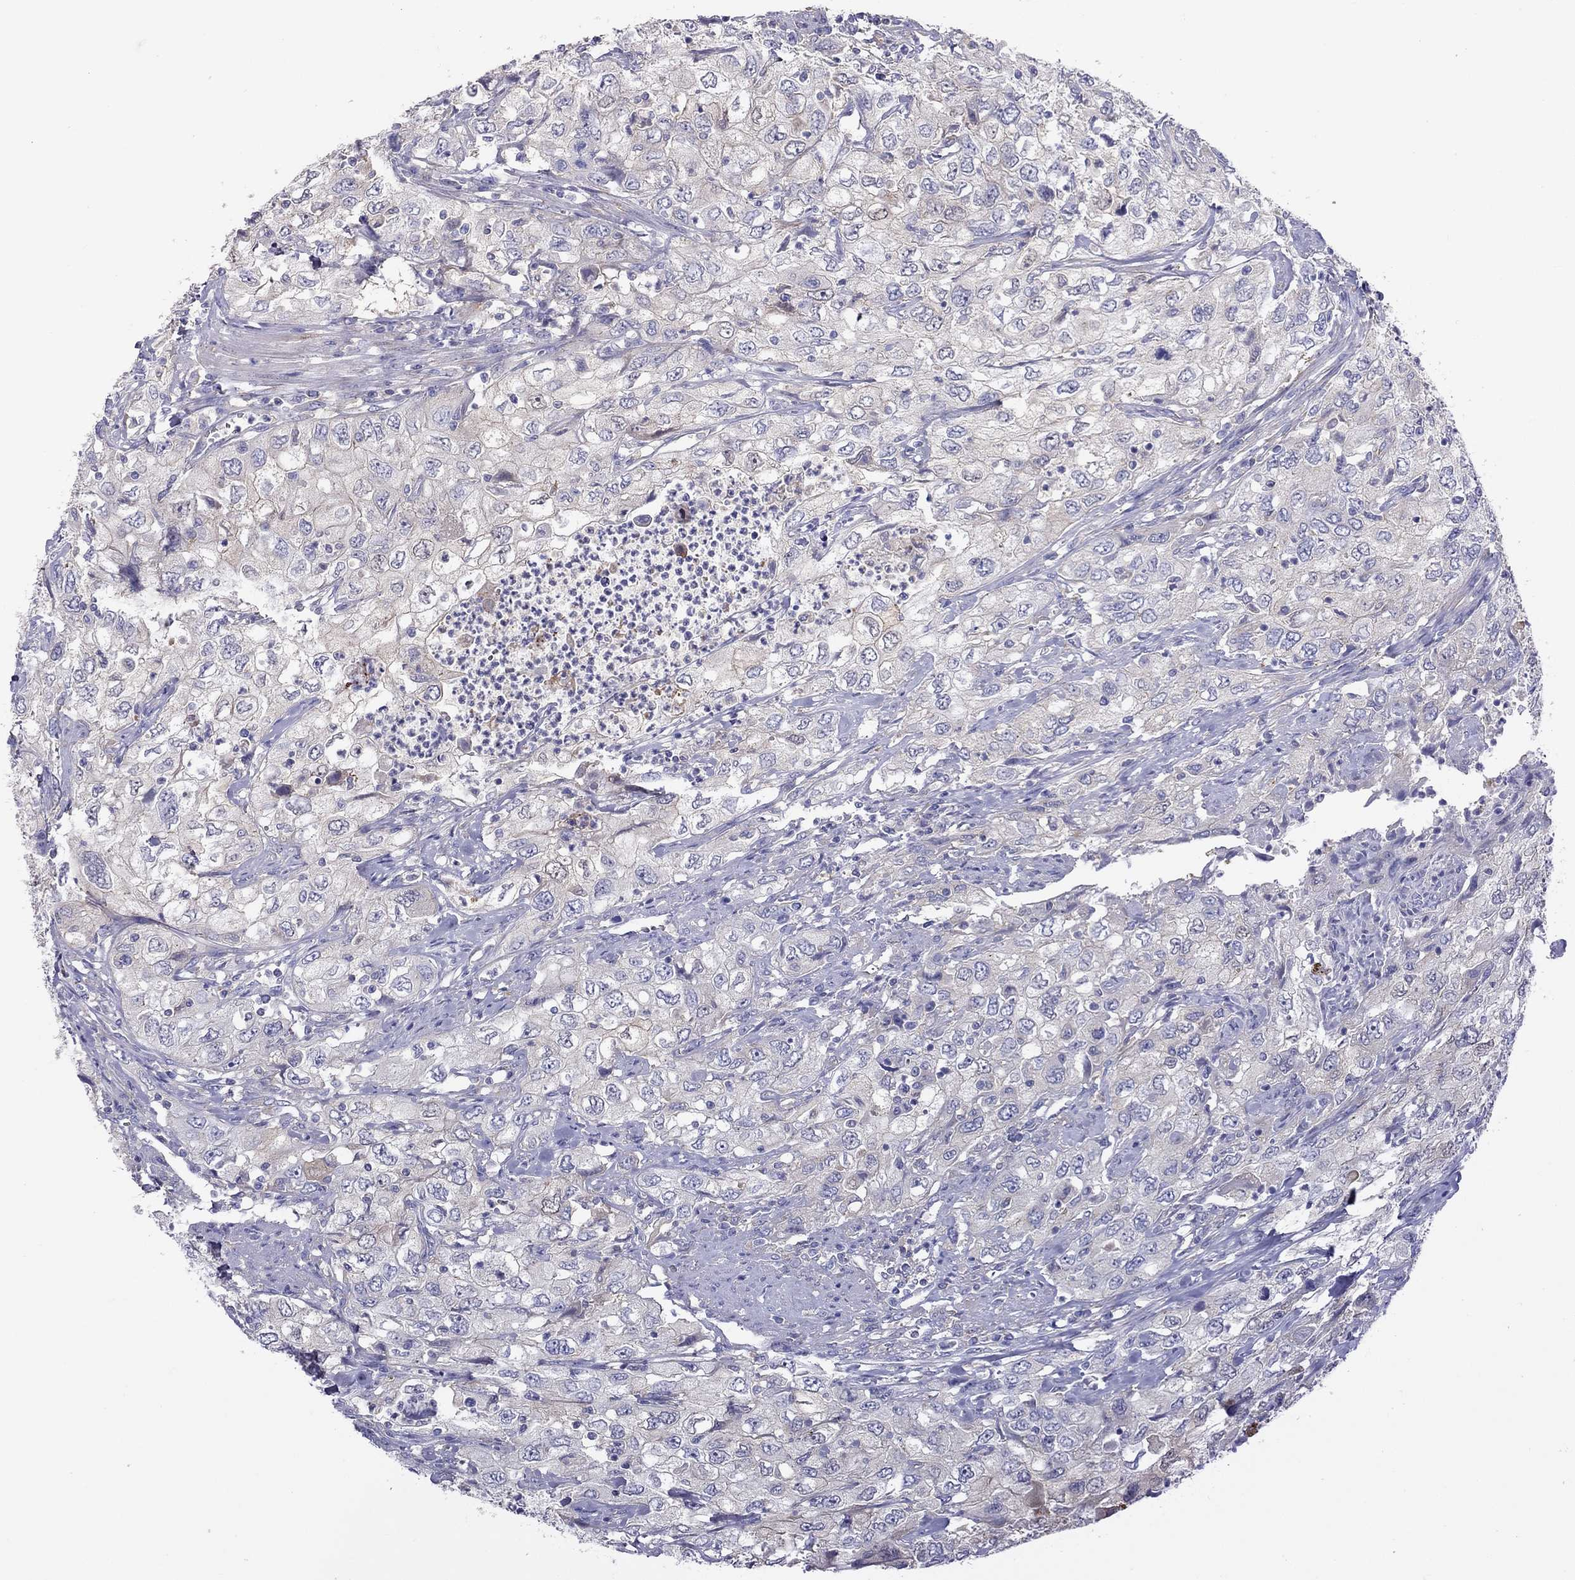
{"staining": {"intensity": "negative", "quantity": "none", "location": "none"}, "tissue": "urothelial cancer", "cell_type": "Tumor cells", "image_type": "cancer", "snomed": [{"axis": "morphology", "description": "Urothelial carcinoma, High grade"}, {"axis": "topography", "description": "Urinary bladder"}], "caption": "Tumor cells are negative for brown protein staining in high-grade urothelial carcinoma.", "gene": "ALOX15B", "patient": {"sex": "male", "age": 76}}